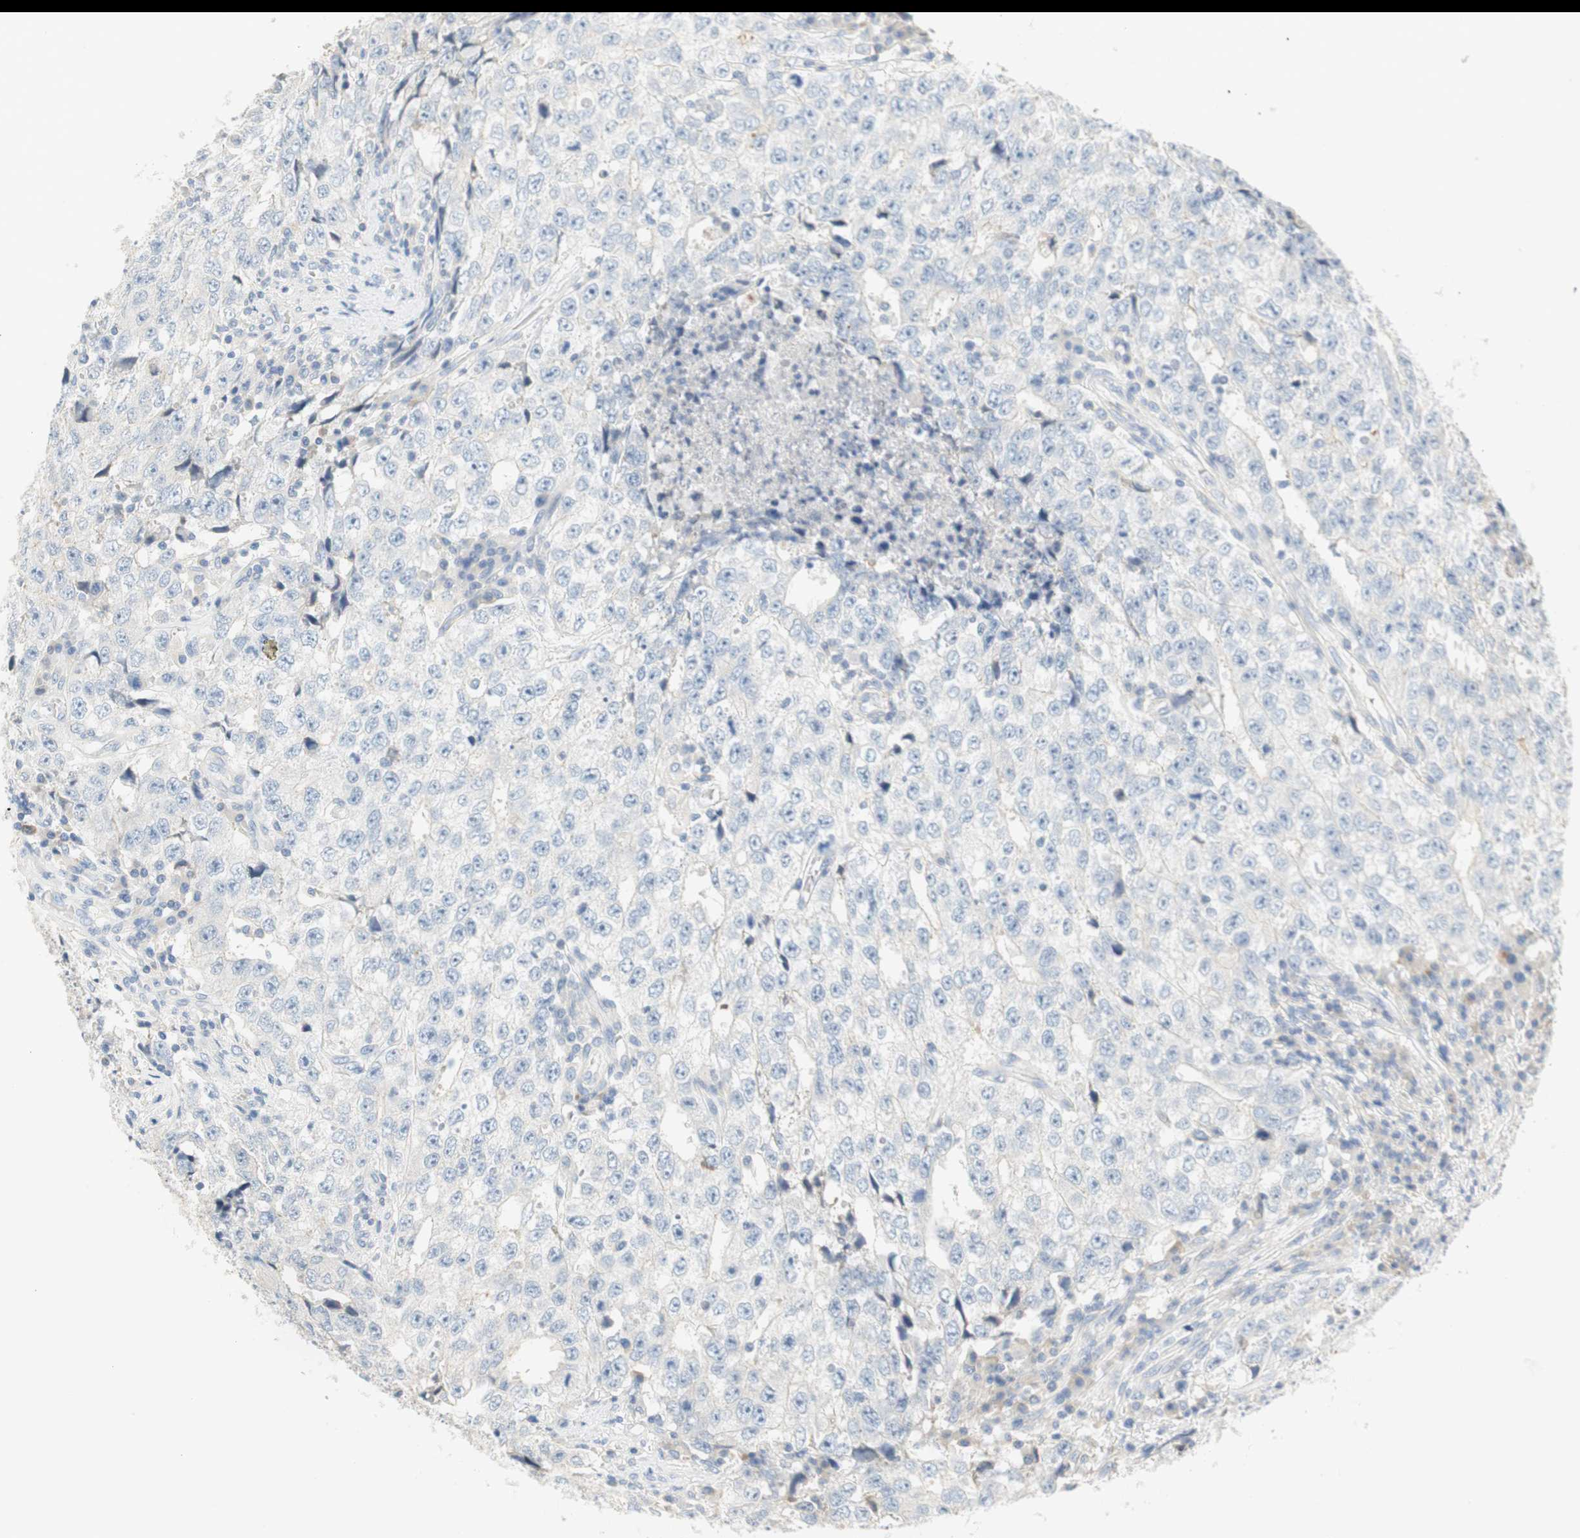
{"staining": {"intensity": "negative", "quantity": "none", "location": "none"}, "tissue": "testis cancer", "cell_type": "Tumor cells", "image_type": "cancer", "snomed": [{"axis": "morphology", "description": "Necrosis, NOS"}, {"axis": "morphology", "description": "Carcinoma, Embryonal, NOS"}, {"axis": "topography", "description": "Testis"}], "caption": "Tumor cells are negative for brown protein staining in testis embryonal carcinoma.", "gene": "CCM2L", "patient": {"sex": "male", "age": 19}}